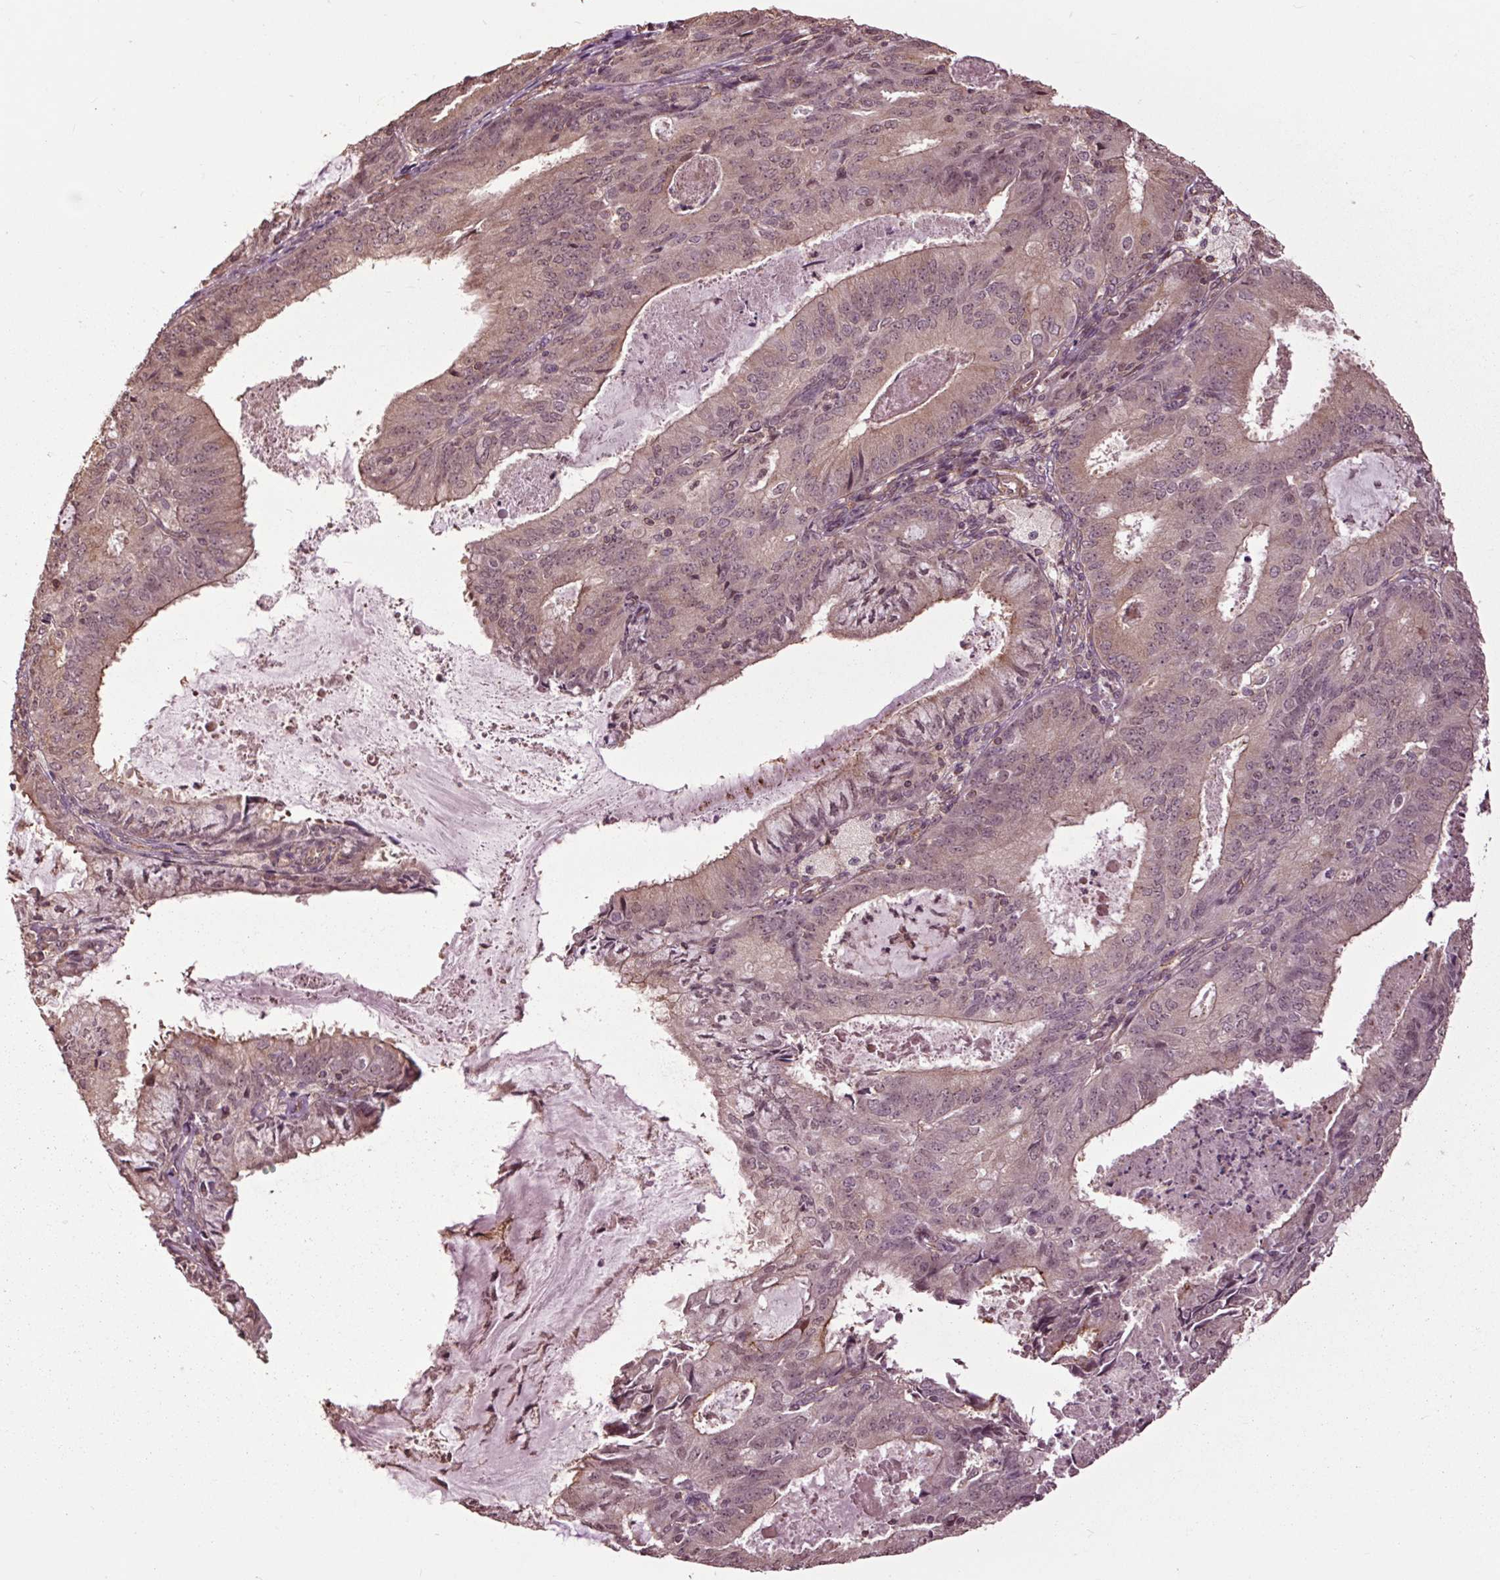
{"staining": {"intensity": "weak", "quantity": "25%-75%", "location": "cytoplasmic/membranous,nuclear"}, "tissue": "endometrial cancer", "cell_type": "Tumor cells", "image_type": "cancer", "snomed": [{"axis": "morphology", "description": "Adenocarcinoma, NOS"}, {"axis": "topography", "description": "Endometrium"}], "caption": "Immunohistochemistry (IHC) (DAB) staining of human endometrial adenocarcinoma exhibits weak cytoplasmic/membranous and nuclear protein expression in approximately 25%-75% of tumor cells.", "gene": "CEP95", "patient": {"sex": "female", "age": 57}}